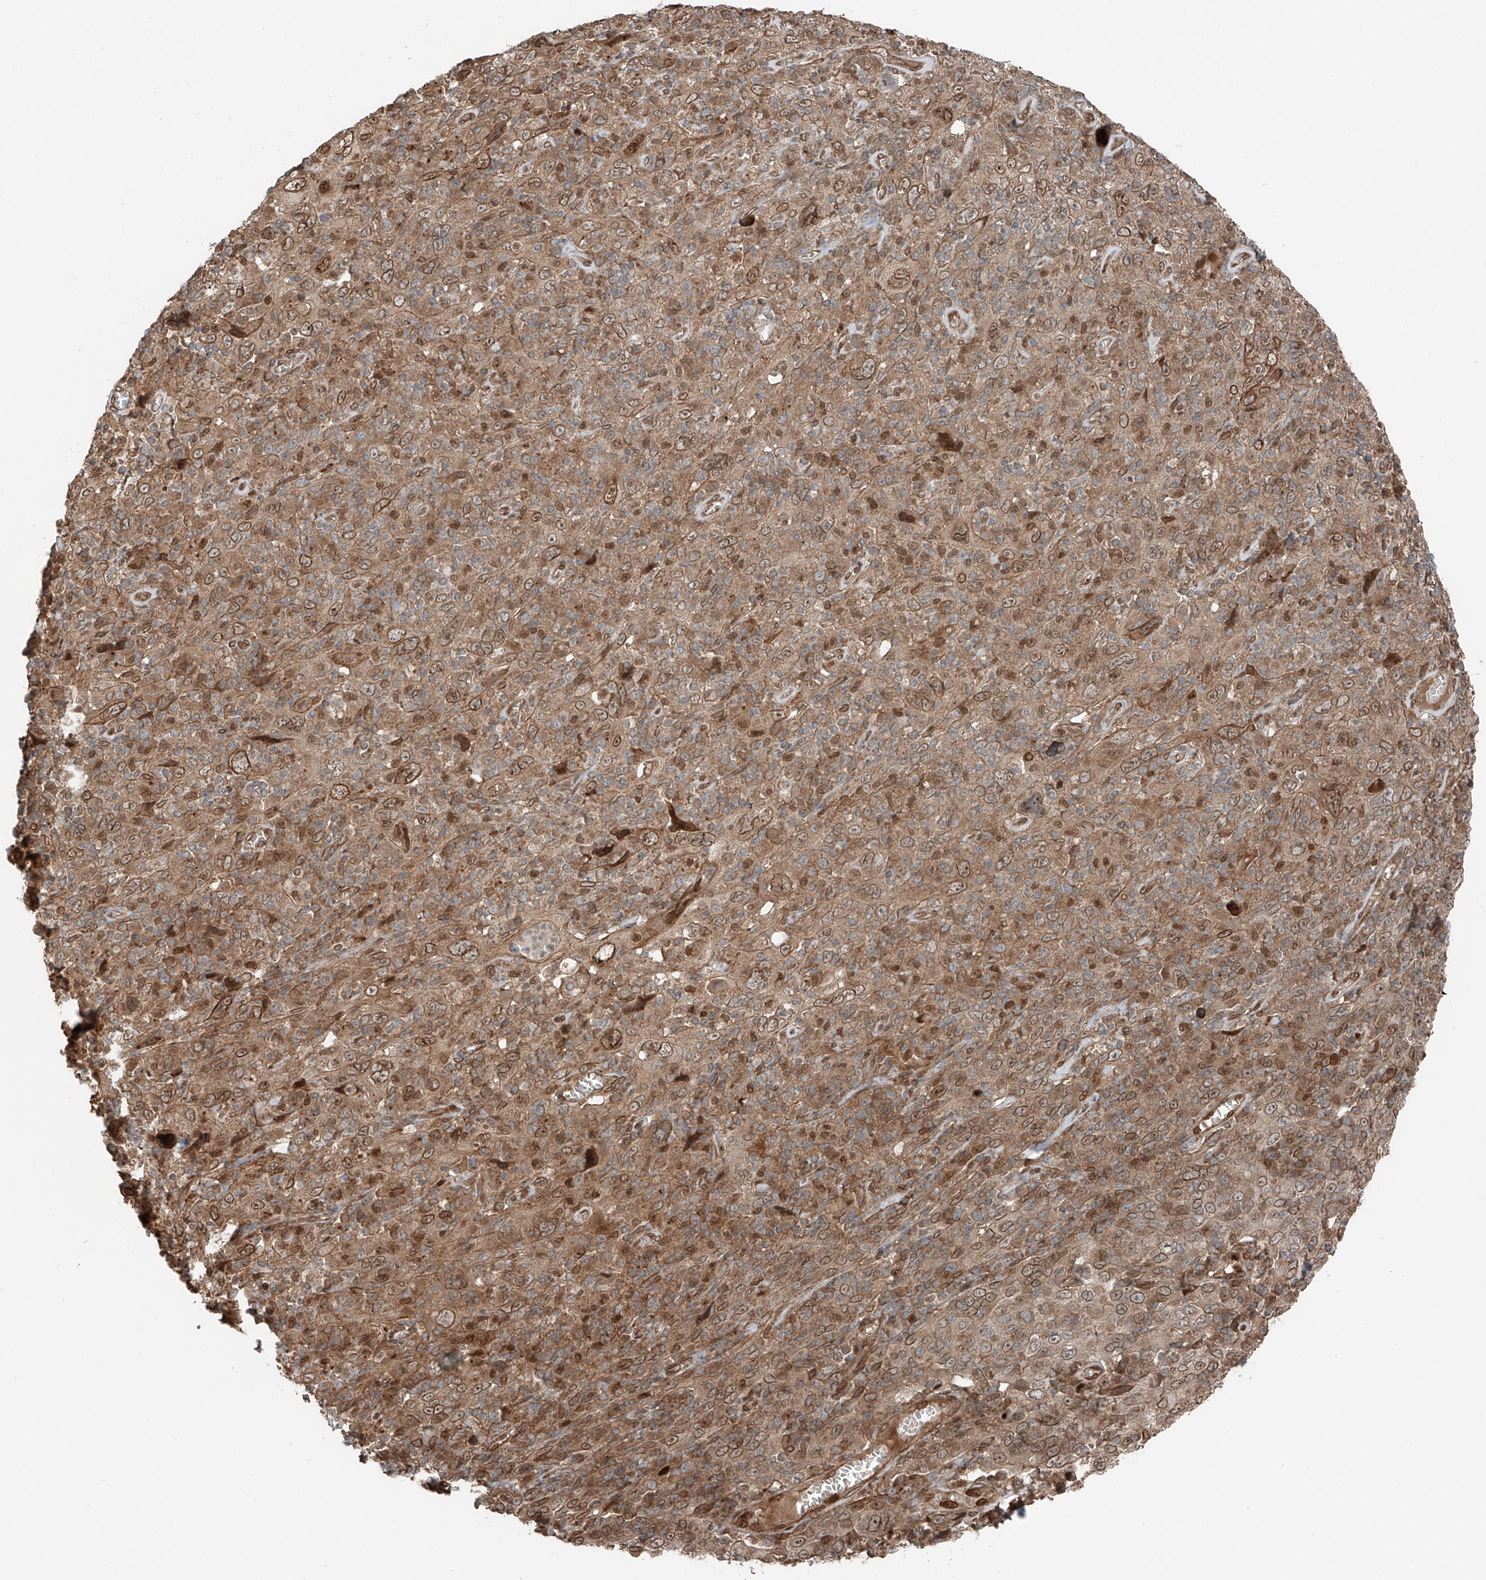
{"staining": {"intensity": "moderate", "quantity": ">75%", "location": "cytoplasmic/membranous,nuclear"}, "tissue": "cervical cancer", "cell_type": "Tumor cells", "image_type": "cancer", "snomed": [{"axis": "morphology", "description": "Squamous cell carcinoma, NOS"}, {"axis": "topography", "description": "Cervix"}], "caption": "Protein staining displays moderate cytoplasmic/membranous and nuclear expression in approximately >75% of tumor cells in cervical cancer (squamous cell carcinoma). (IHC, brightfield microscopy, high magnification).", "gene": "CEP162", "patient": {"sex": "female", "age": 46}}